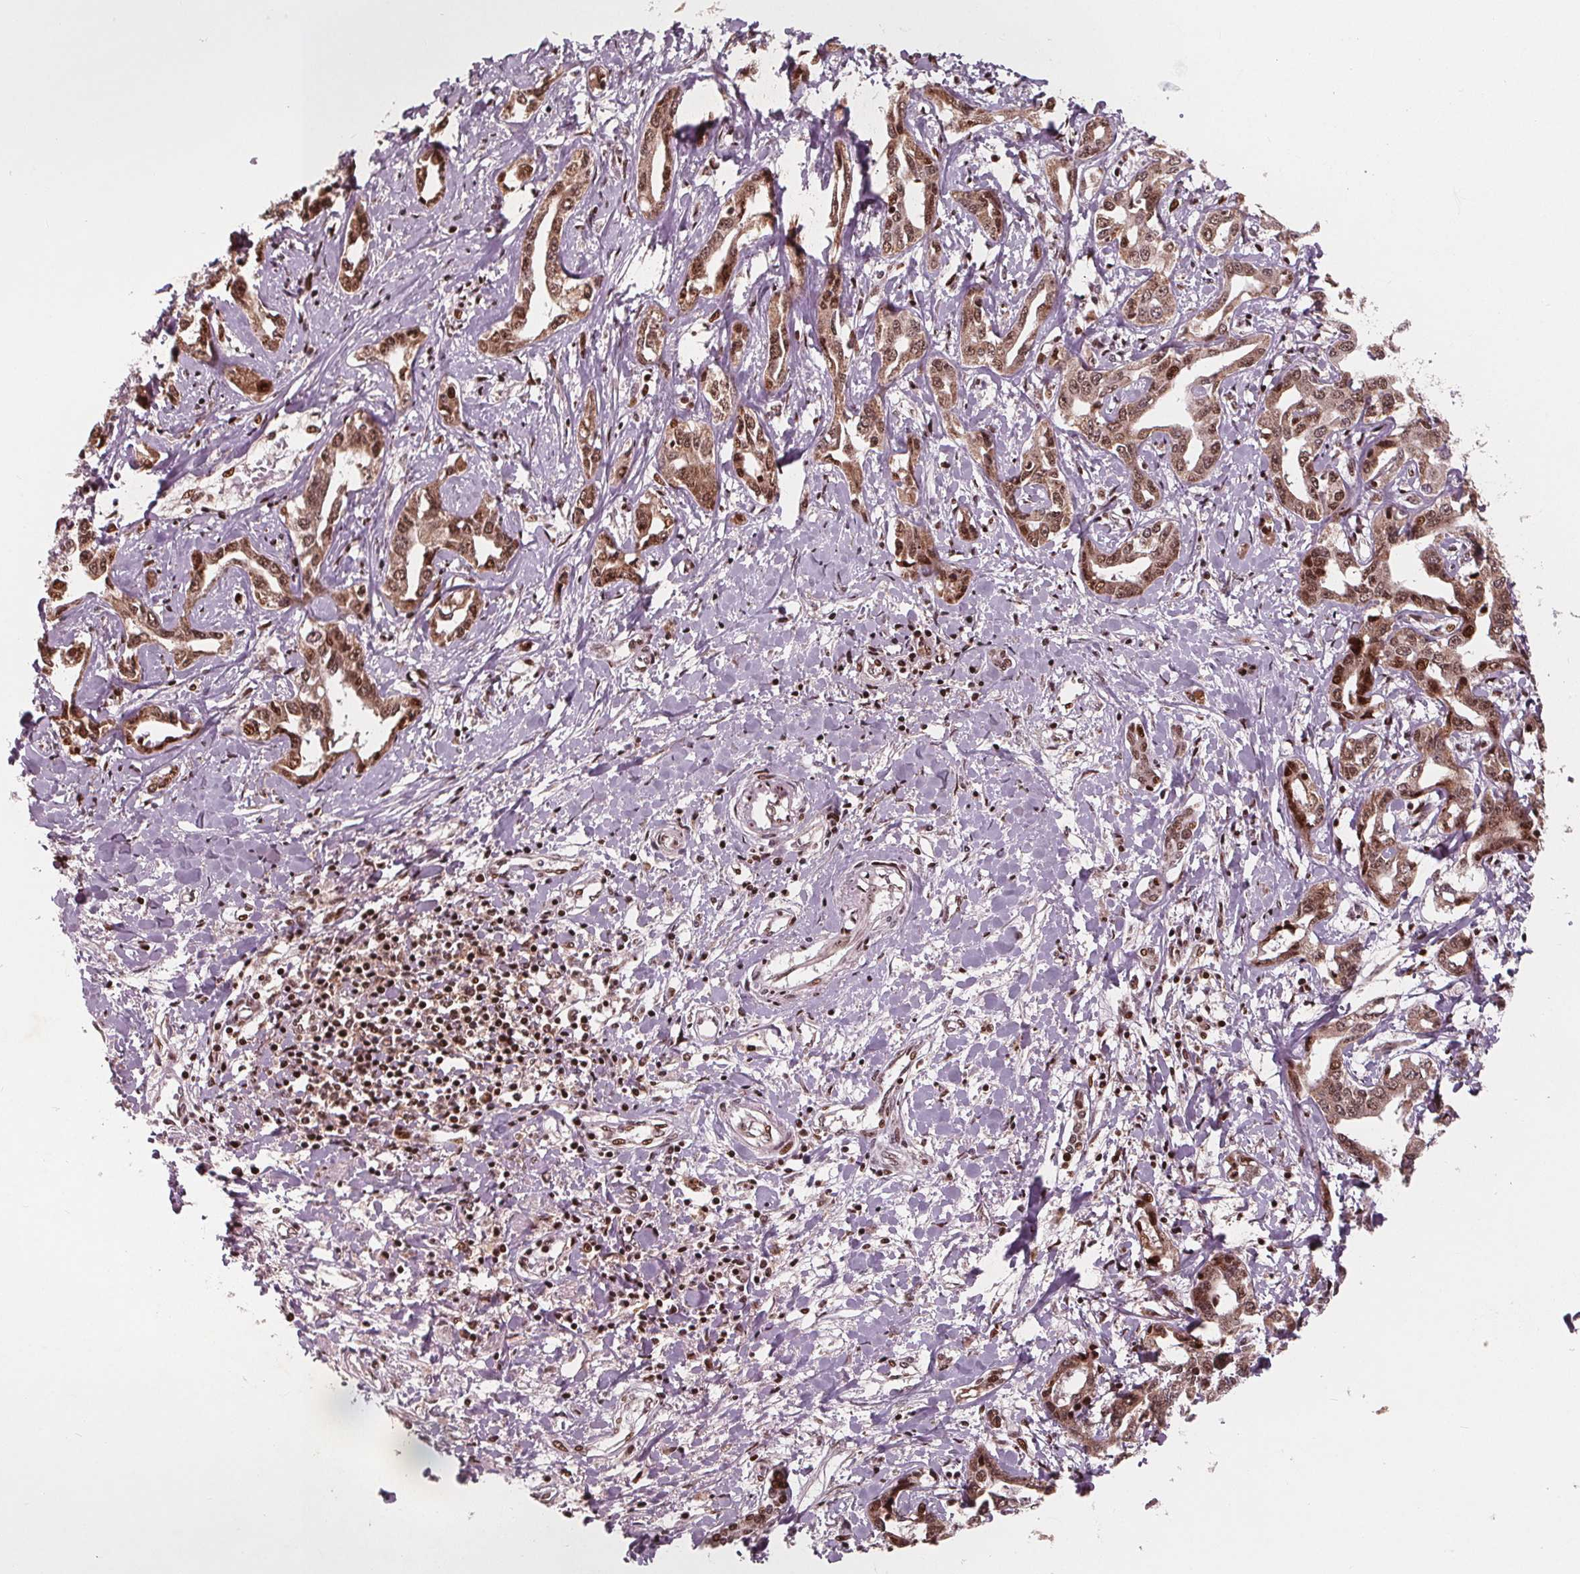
{"staining": {"intensity": "moderate", "quantity": ">75%", "location": "cytoplasmic/membranous,nuclear"}, "tissue": "liver cancer", "cell_type": "Tumor cells", "image_type": "cancer", "snomed": [{"axis": "morphology", "description": "Cholangiocarcinoma"}, {"axis": "topography", "description": "Liver"}], "caption": "The immunohistochemical stain shows moderate cytoplasmic/membranous and nuclear staining in tumor cells of liver cancer tissue. The staining was performed using DAB (3,3'-diaminobenzidine) to visualize the protein expression in brown, while the nuclei were stained in blue with hematoxylin (Magnification: 20x).", "gene": "SNRNP35", "patient": {"sex": "male", "age": 59}}